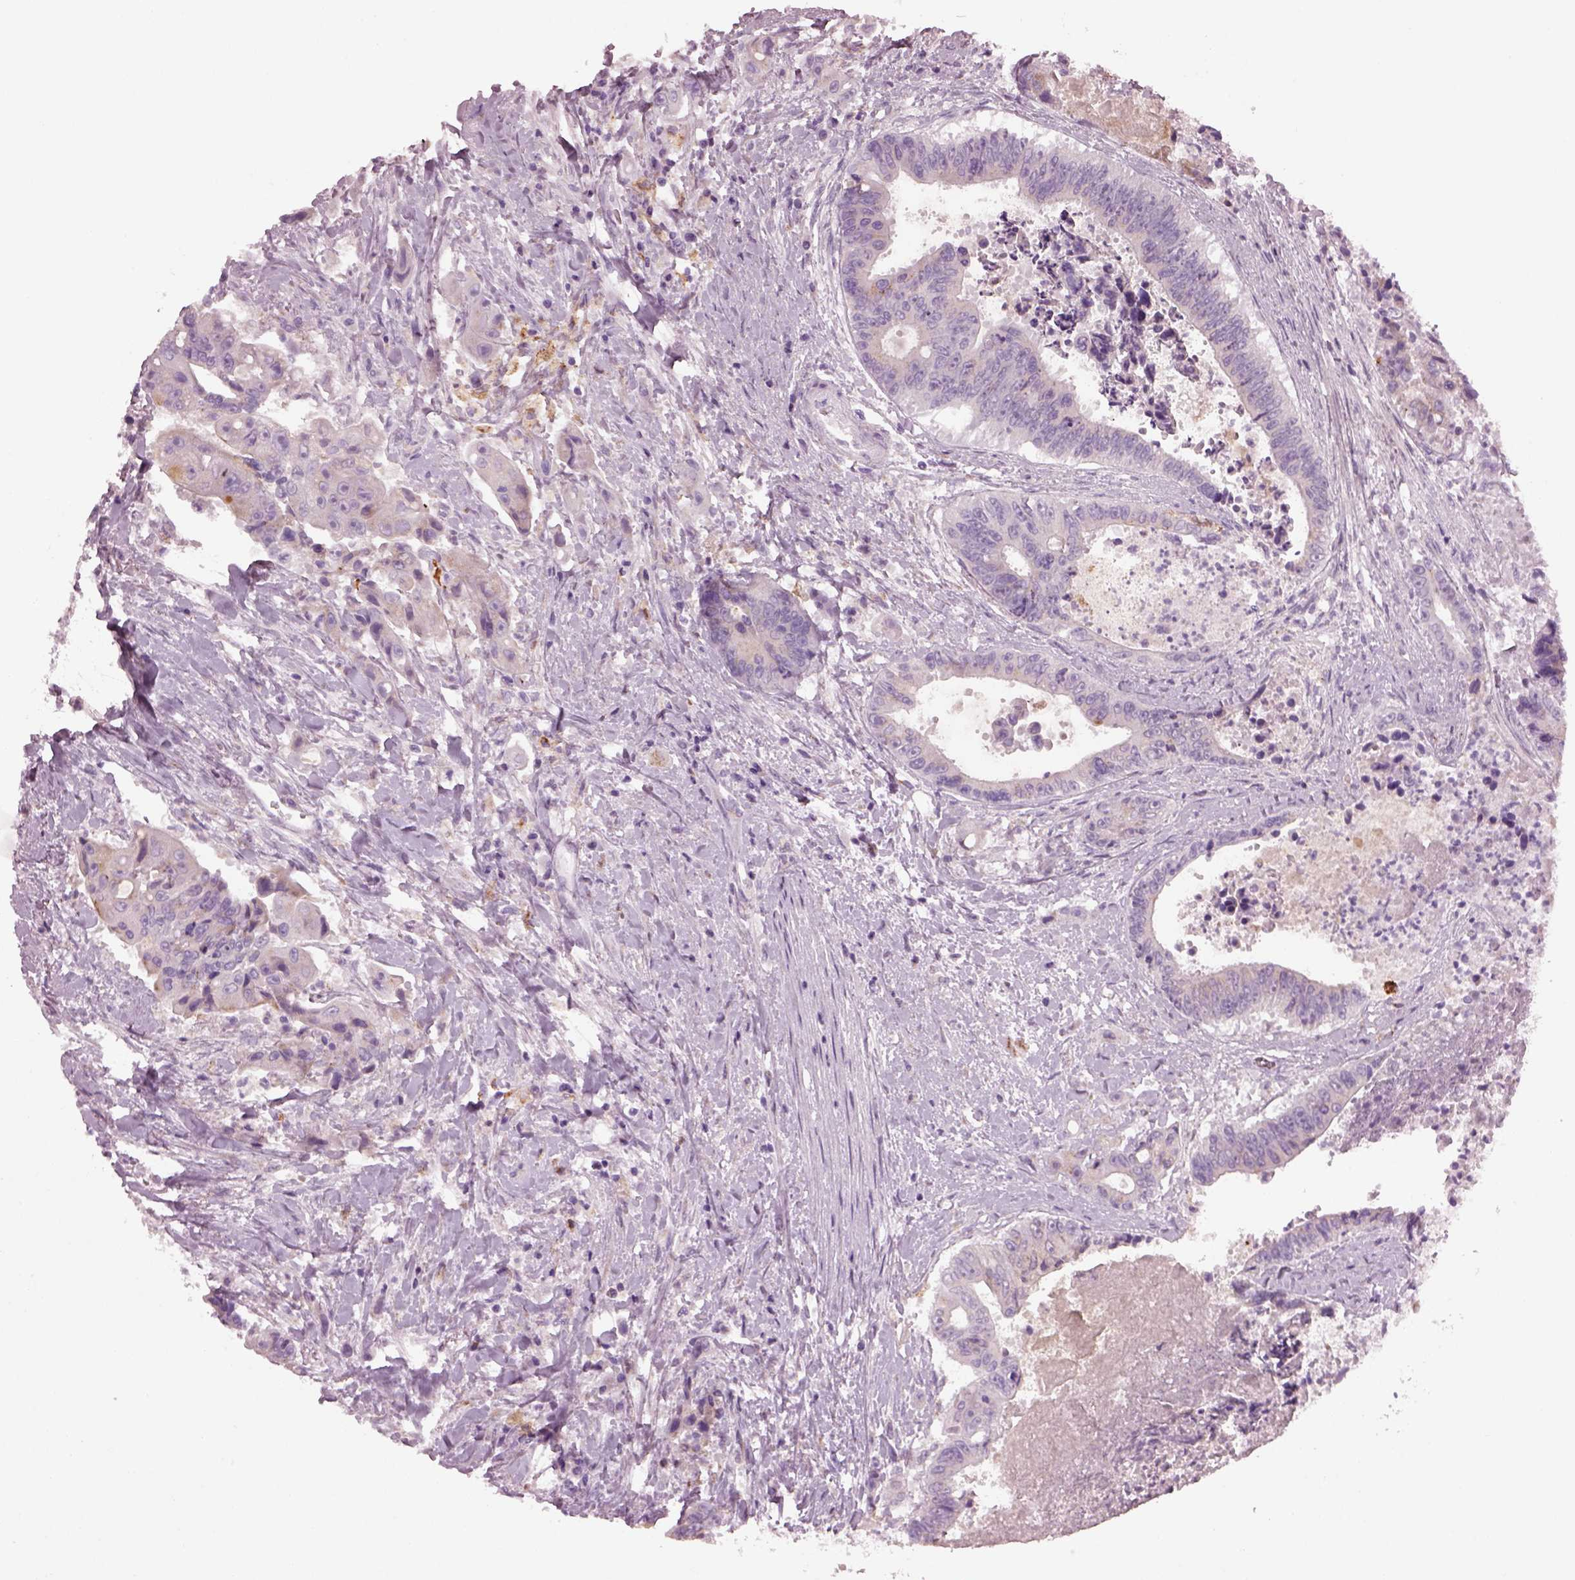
{"staining": {"intensity": "negative", "quantity": "none", "location": "none"}, "tissue": "colorectal cancer", "cell_type": "Tumor cells", "image_type": "cancer", "snomed": [{"axis": "morphology", "description": "Adenocarcinoma, NOS"}, {"axis": "topography", "description": "Rectum"}], "caption": "Tumor cells show no significant staining in colorectal cancer (adenocarcinoma).", "gene": "TMEM231", "patient": {"sex": "male", "age": 54}}